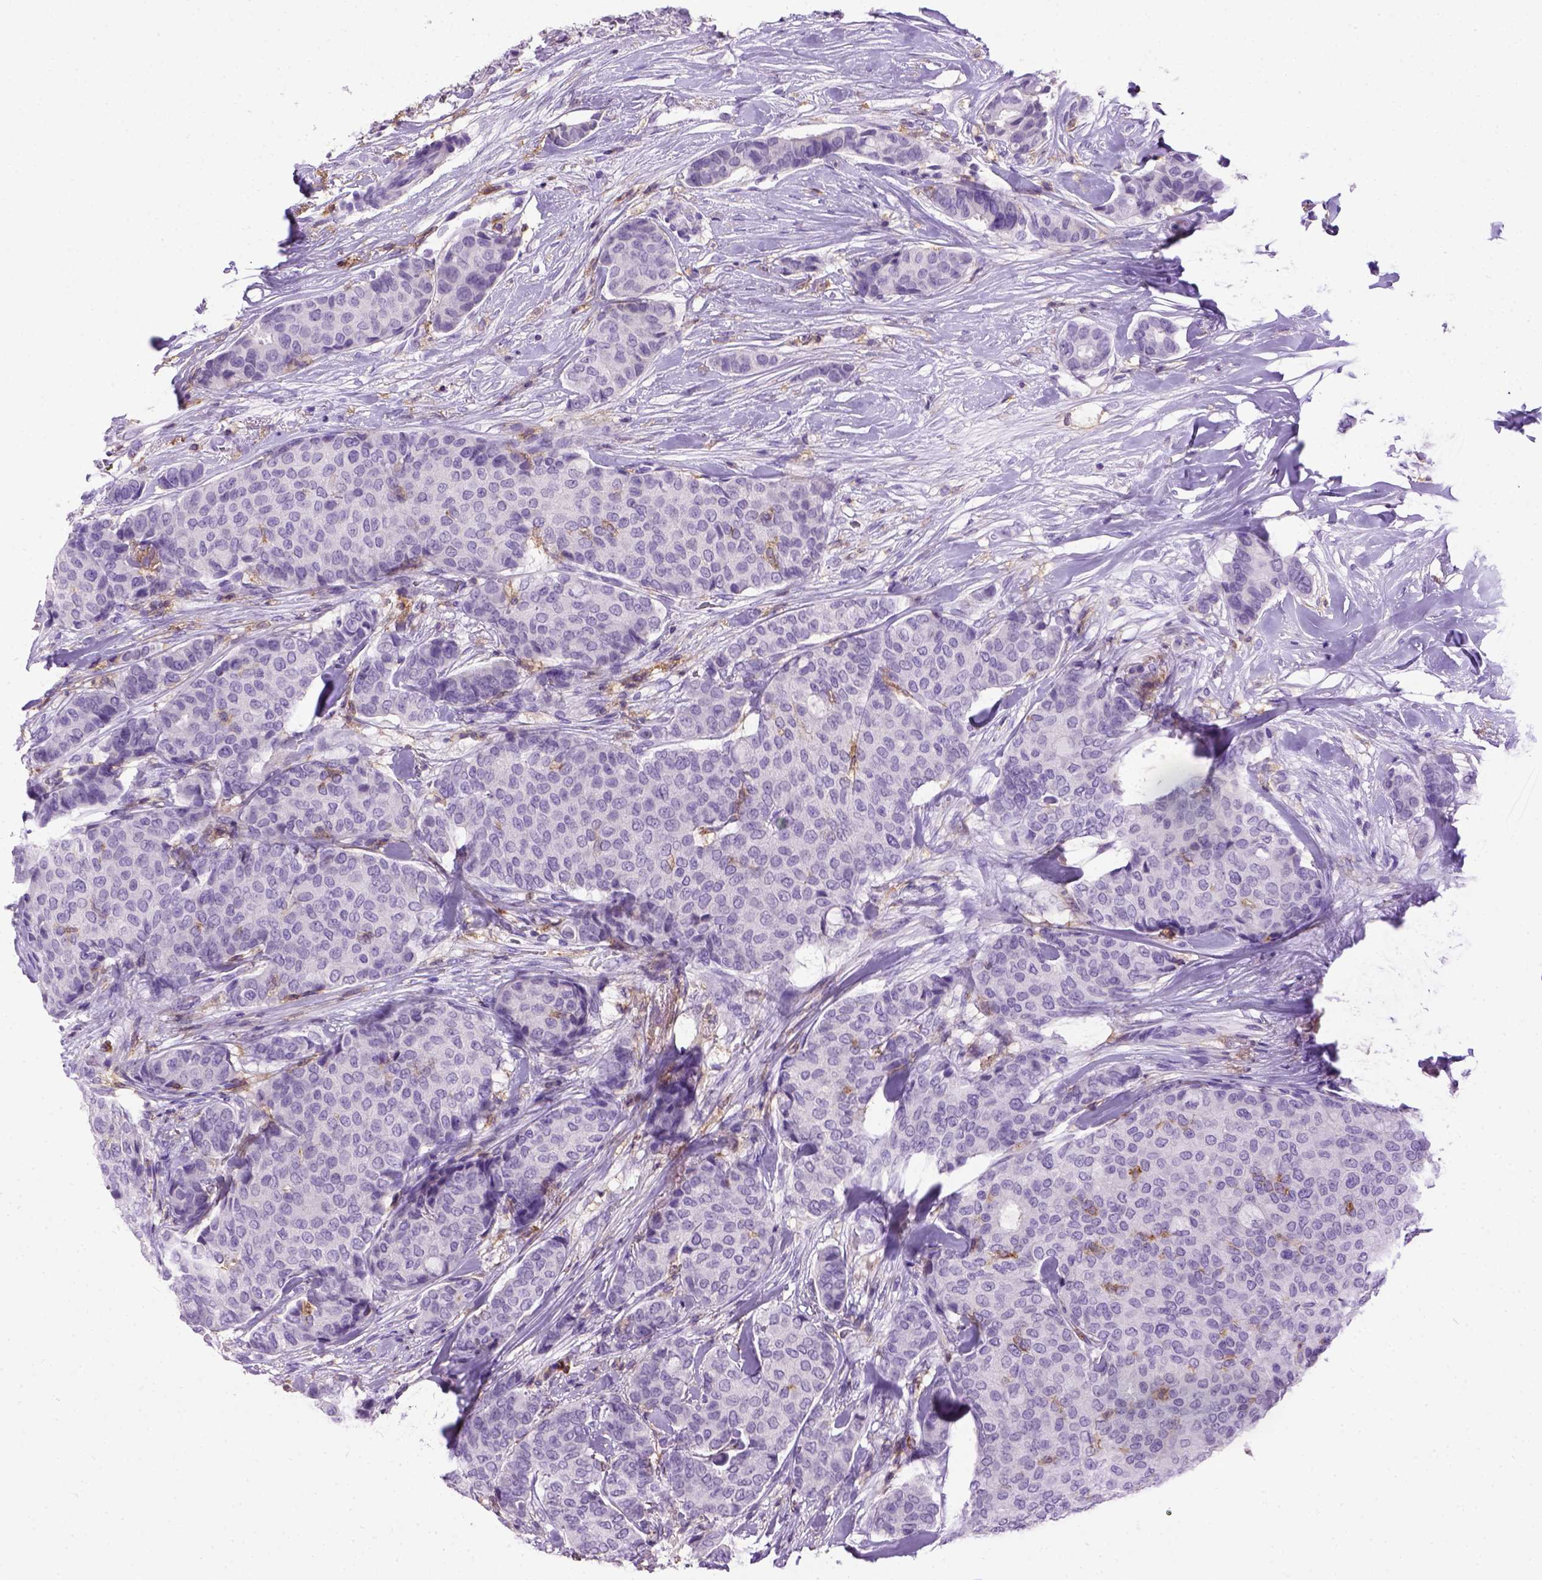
{"staining": {"intensity": "negative", "quantity": "none", "location": "none"}, "tissue": "breast cancer", "cell_type": "Tumor cells", "image_type": "cancer", "snomed": [{"axis": "morphology", "description": "Duct carcinoma"}, {"axis": "topography", "description": "Breast"}], "caption": "A high-resolution micrograph shows IHC staining of breast invasive ductal carcinoma, which exhibits no significant expression in tumor cells. The staining is performed using DAB brown chromogen with nuclei counter-stained in using hematoxylin.", "gene": "ITGAX", "patient": {"sex": "female", "age": 75}}